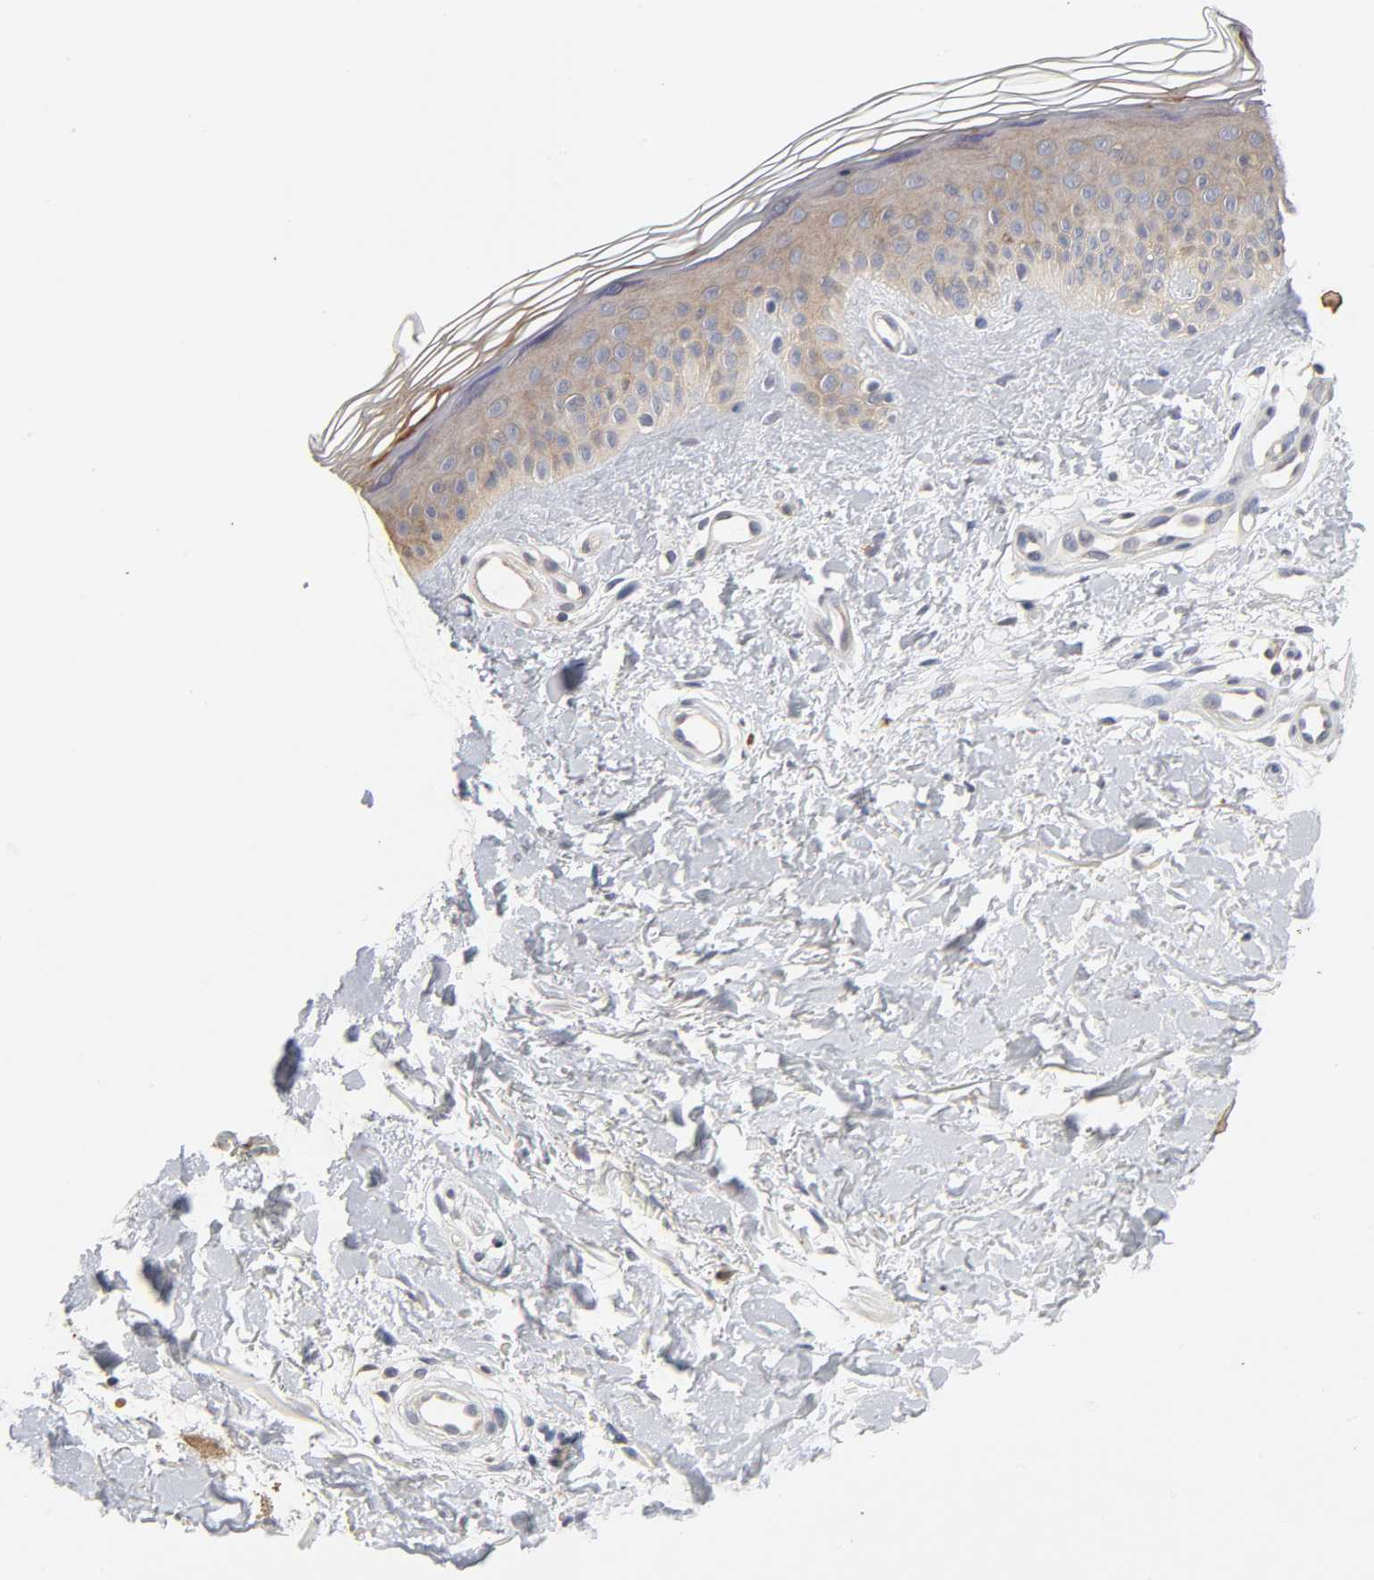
{"staining": {"intensity": "negative", "quantity": "none", "location": "none"}, "tissue": "skin", "cell_type": "Fibroblasts", "image_type": "normal", "snomed": [{"axis": "morphology", "description": "Normal tissue, NOS"}, {"axis": "topography", "description": "Skin"}], "caption": "Immunohistochemistry photomicrograph of unremarkable skin: human skin stained with DAB shows no significant protein expression in fibroblasts.", "gene": "CXADR", "patient": {"sex": "female", "age": 19}}